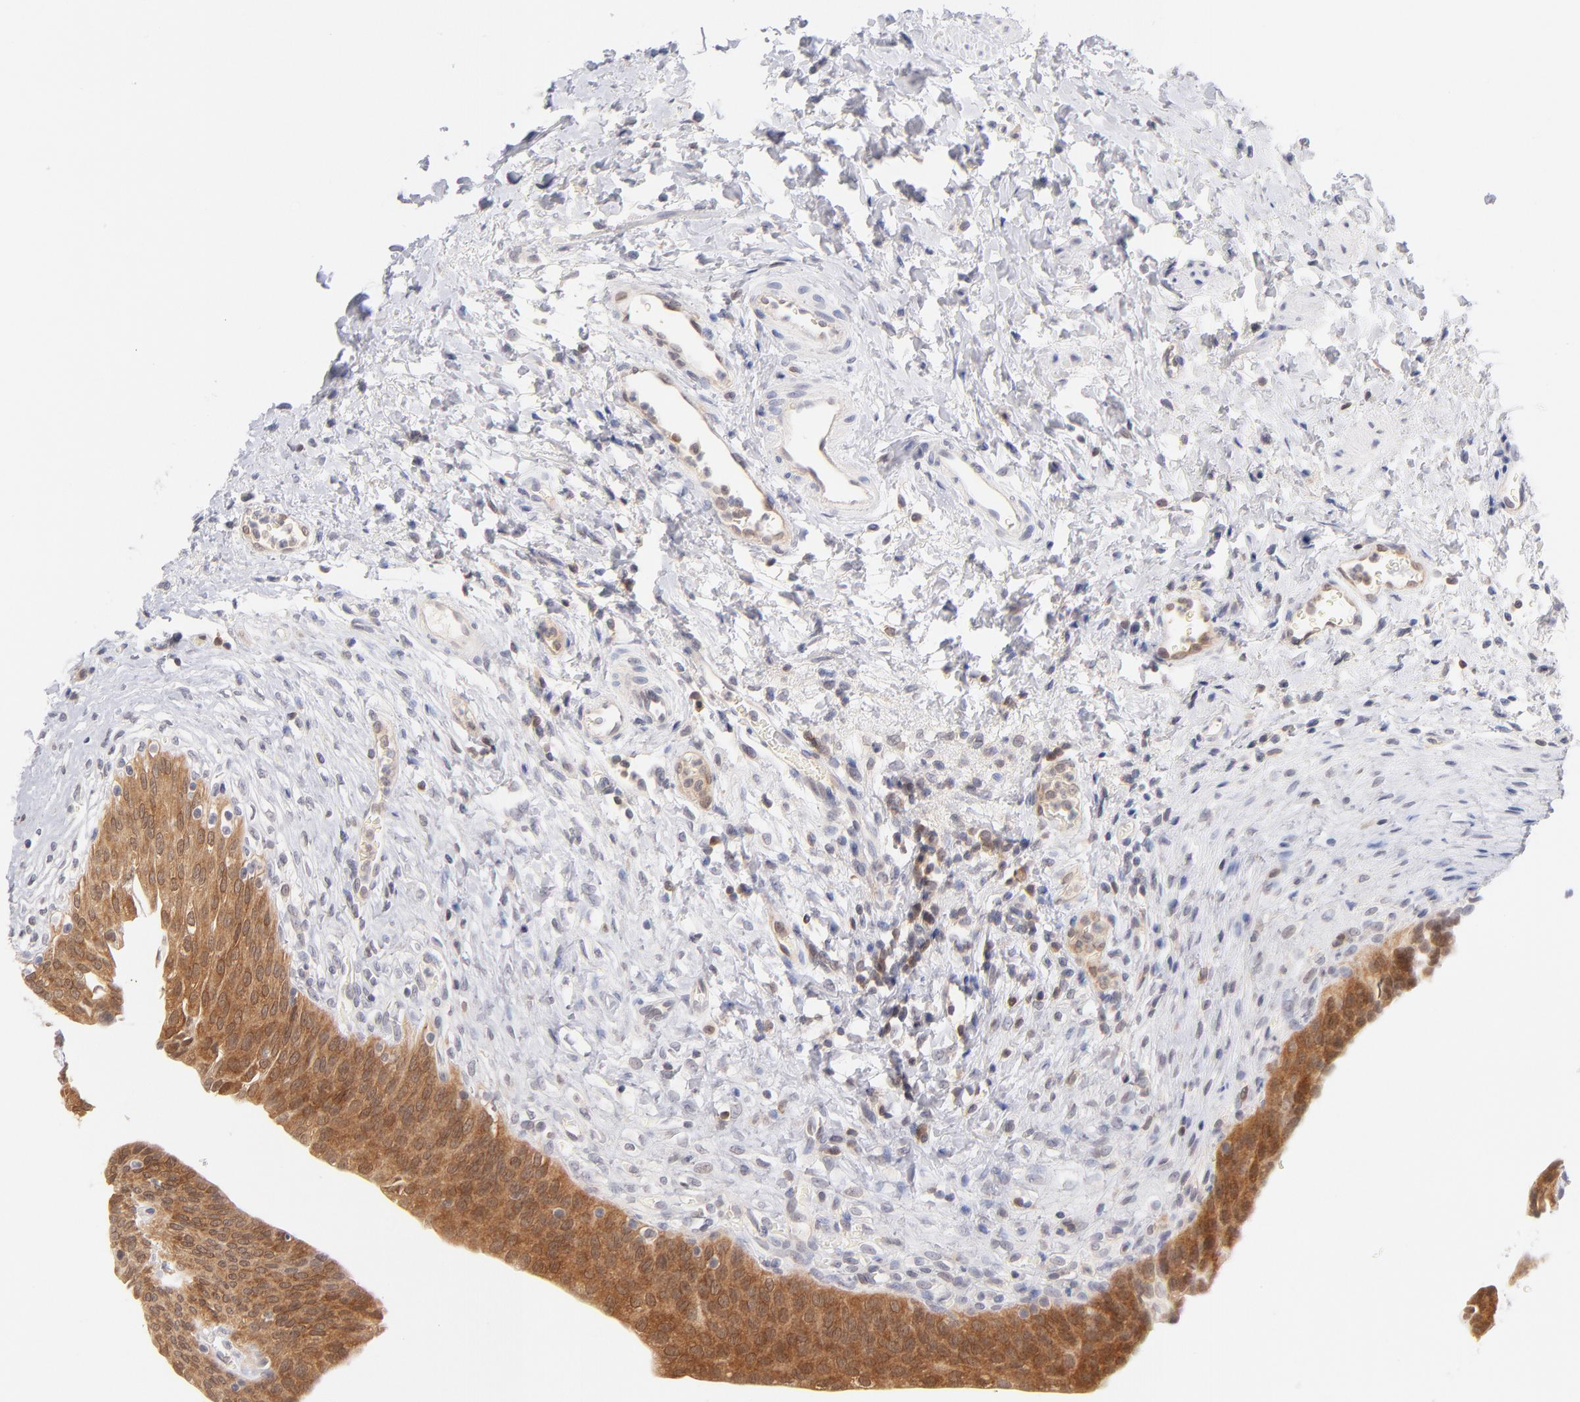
{"staining": {"intensity": "strong", "quantity": ">75%", "location": "cytoplasmic/membranous,nuclear"}, "tissue": "urinary bladder", "cell_type": "Urothelial cells", "image_type": "normal", "snomed": [{"axis": "morphology", "description": "Normal tissue, NOS"}, {"axis": "morphology", "description": "Dysplasia, NOS"}, {"axis": "topography", "description": "Urinary bladder"}], "caption": "A high amount of strong cytoplasmic/membranous,nuclear expression is seen in approximately >75% of urothelial cells in unremarkable urinary bladder.", "gene": "CASP6", "patient": {"sex": "male", "age": 35}}